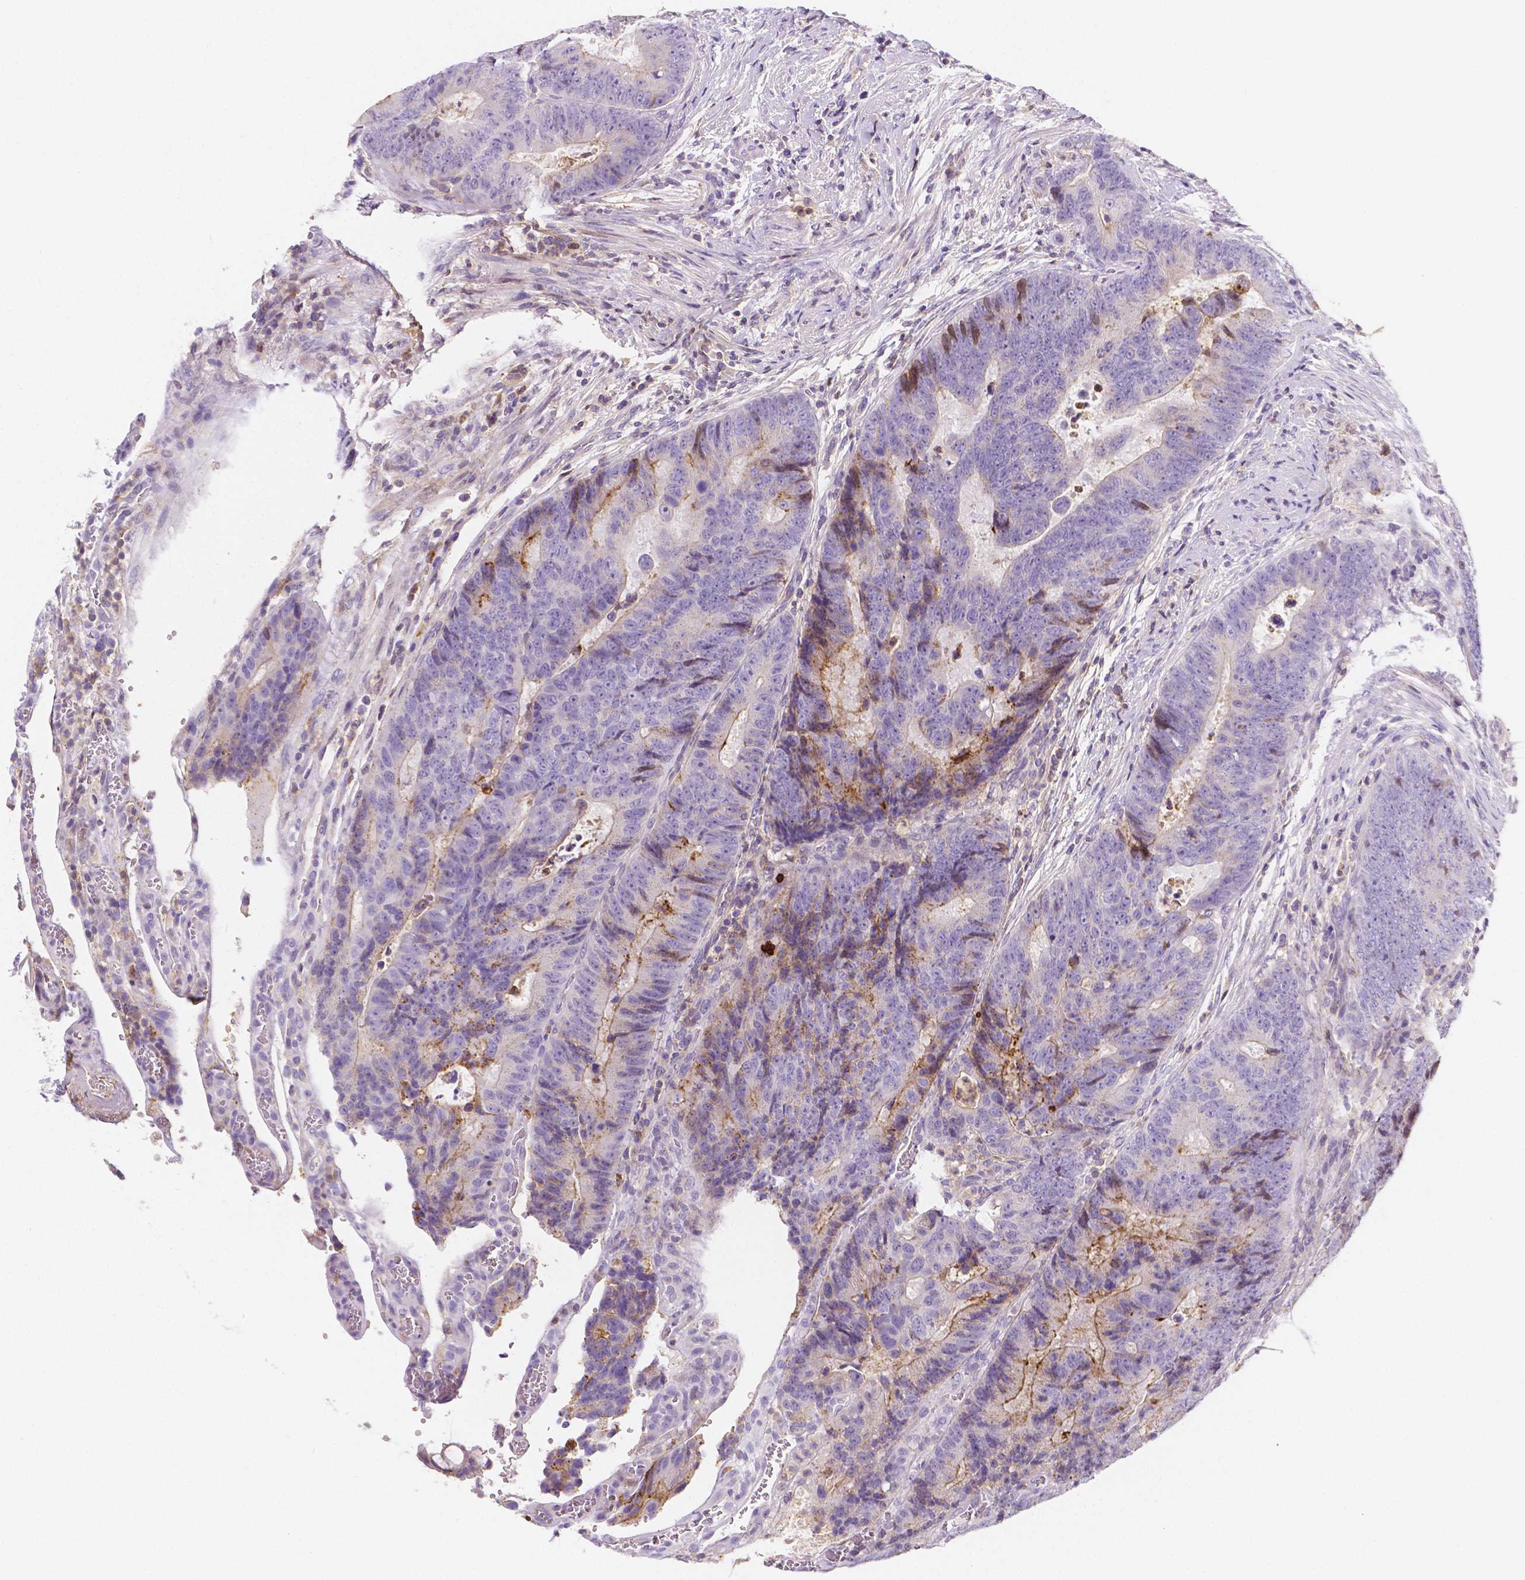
{"staining": {"intensity": "moderate", "quantity": "<25%", "location": "cytoplasmic/membranous"}, "tissue": "colorectal cancer", "cell_type": "Tumor cells", "image_type": "cancer", "snomed": [{"axis": "morphology", "description": "Adenocarcinoma, NOS"}, {"axis": "topography", "description": "Colon"}], "caption": "The micrograph reveals a brown stain indicating the presence of a protein in the cytoplasmic/membranous of tumor cells in colorectal cancer (adenocarcinoma).", "gene": "GABRD", "patient": {"sex": "female", "age": 48}}